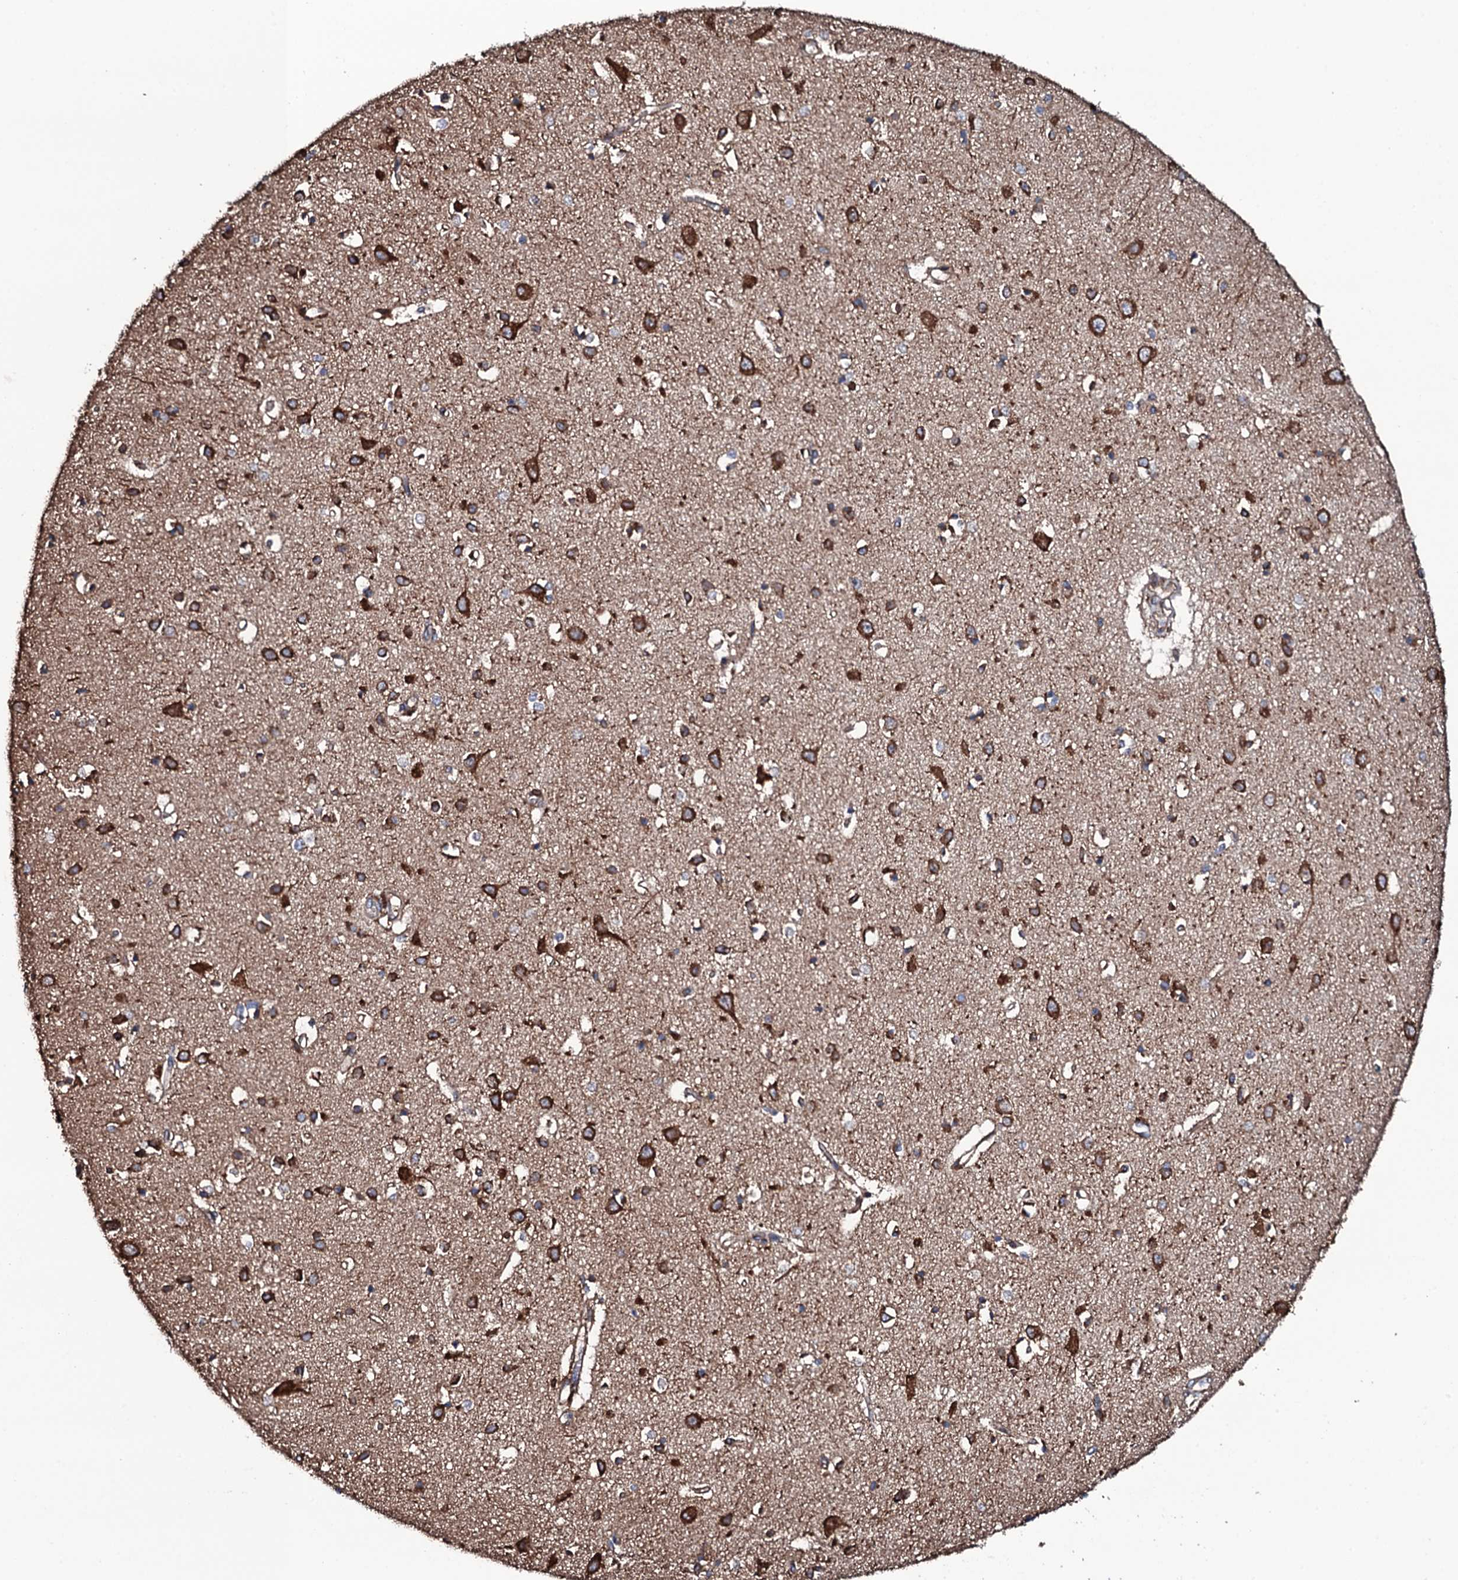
{"staining": {"intensity": "moderate", "quantity": "25%-75%", "location": "cytoplasmic/membranous"}, "tissue": "cerebral cortex", "cell_type": "Endothelial cells", "image_type": "normal", "snomed": [{"axis": "morphology", "description": "Normal tissue, NOS"}, {"axis": "topography", "description": "Cerebral cortex"}], "caption": "The photomicrograph exhibits staining of unremarkable cerebral cortex, revealing moderate cytoplasmic/membranous protein expression (brown color) within endothelial cells. (Stains: DAB in brown, nuclei in blue, Microscopy: brightfield microscopy at high magnification).", "gene": "RAB12", "patient": {"sex": "female", "age": 64}}